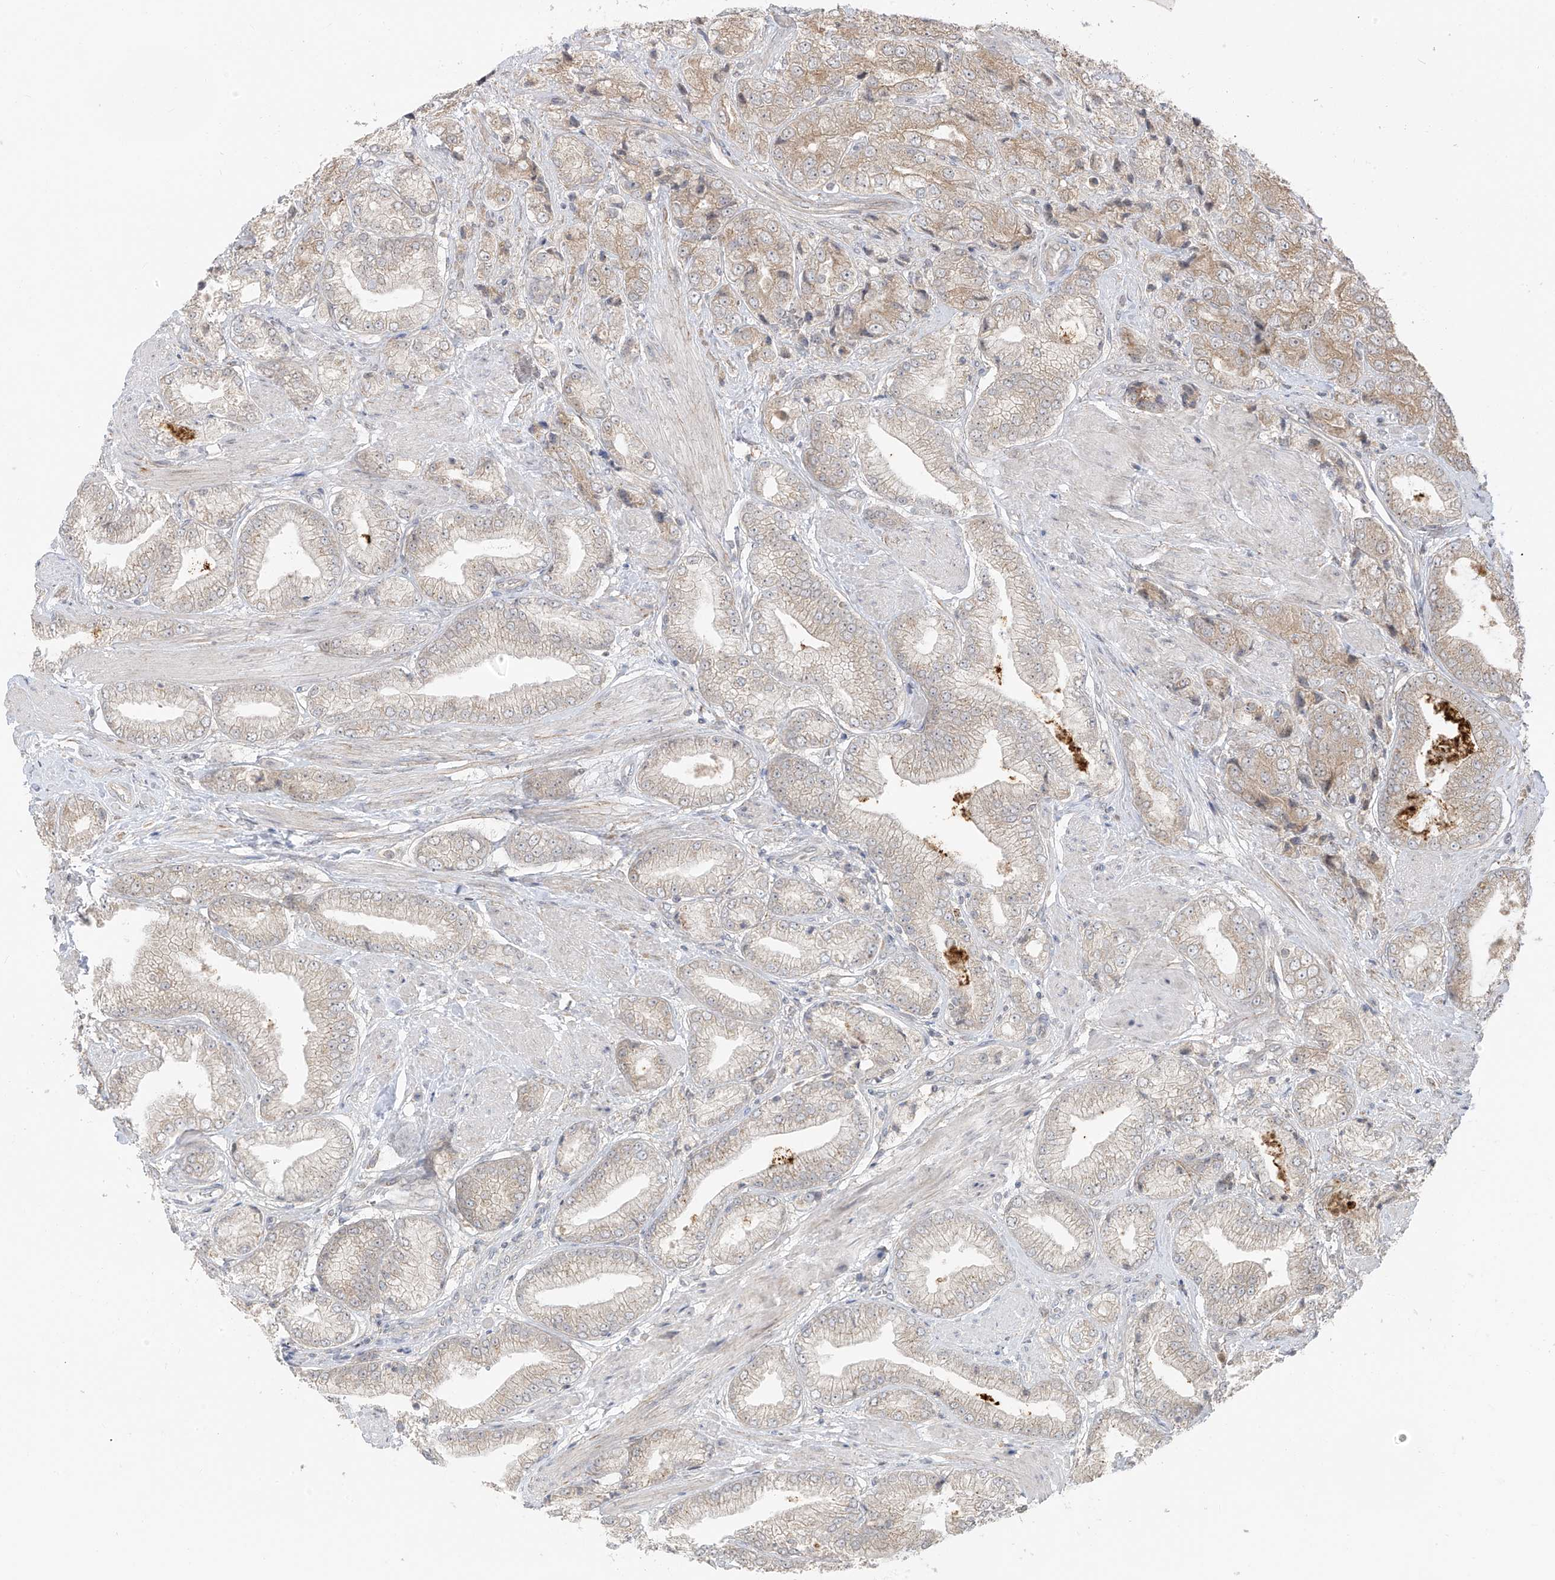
{"staining": {"intensity": "weak", "quantity": "25%-75%", "location": "cytoplasmic/membranous"}, "tissue": "prostate cancer", "cell_type": "Tumor cells", "image_type": "cancer", "snomed": [{"axis": "morphology", "description": "Adenocarcinoma, High grade"}, {"axis": "topography", "description": "Prostate"}], "caption": "About 25%-75% of tumor cells in prostate cancer (high-grade adenocarcinoma) demonstrate weak cytoplasmic/membranous protein expression as visualized by brown immunohistochemical staining.", "gene": "PDE11A", "patient": {"sex": "male", "age": 50}}